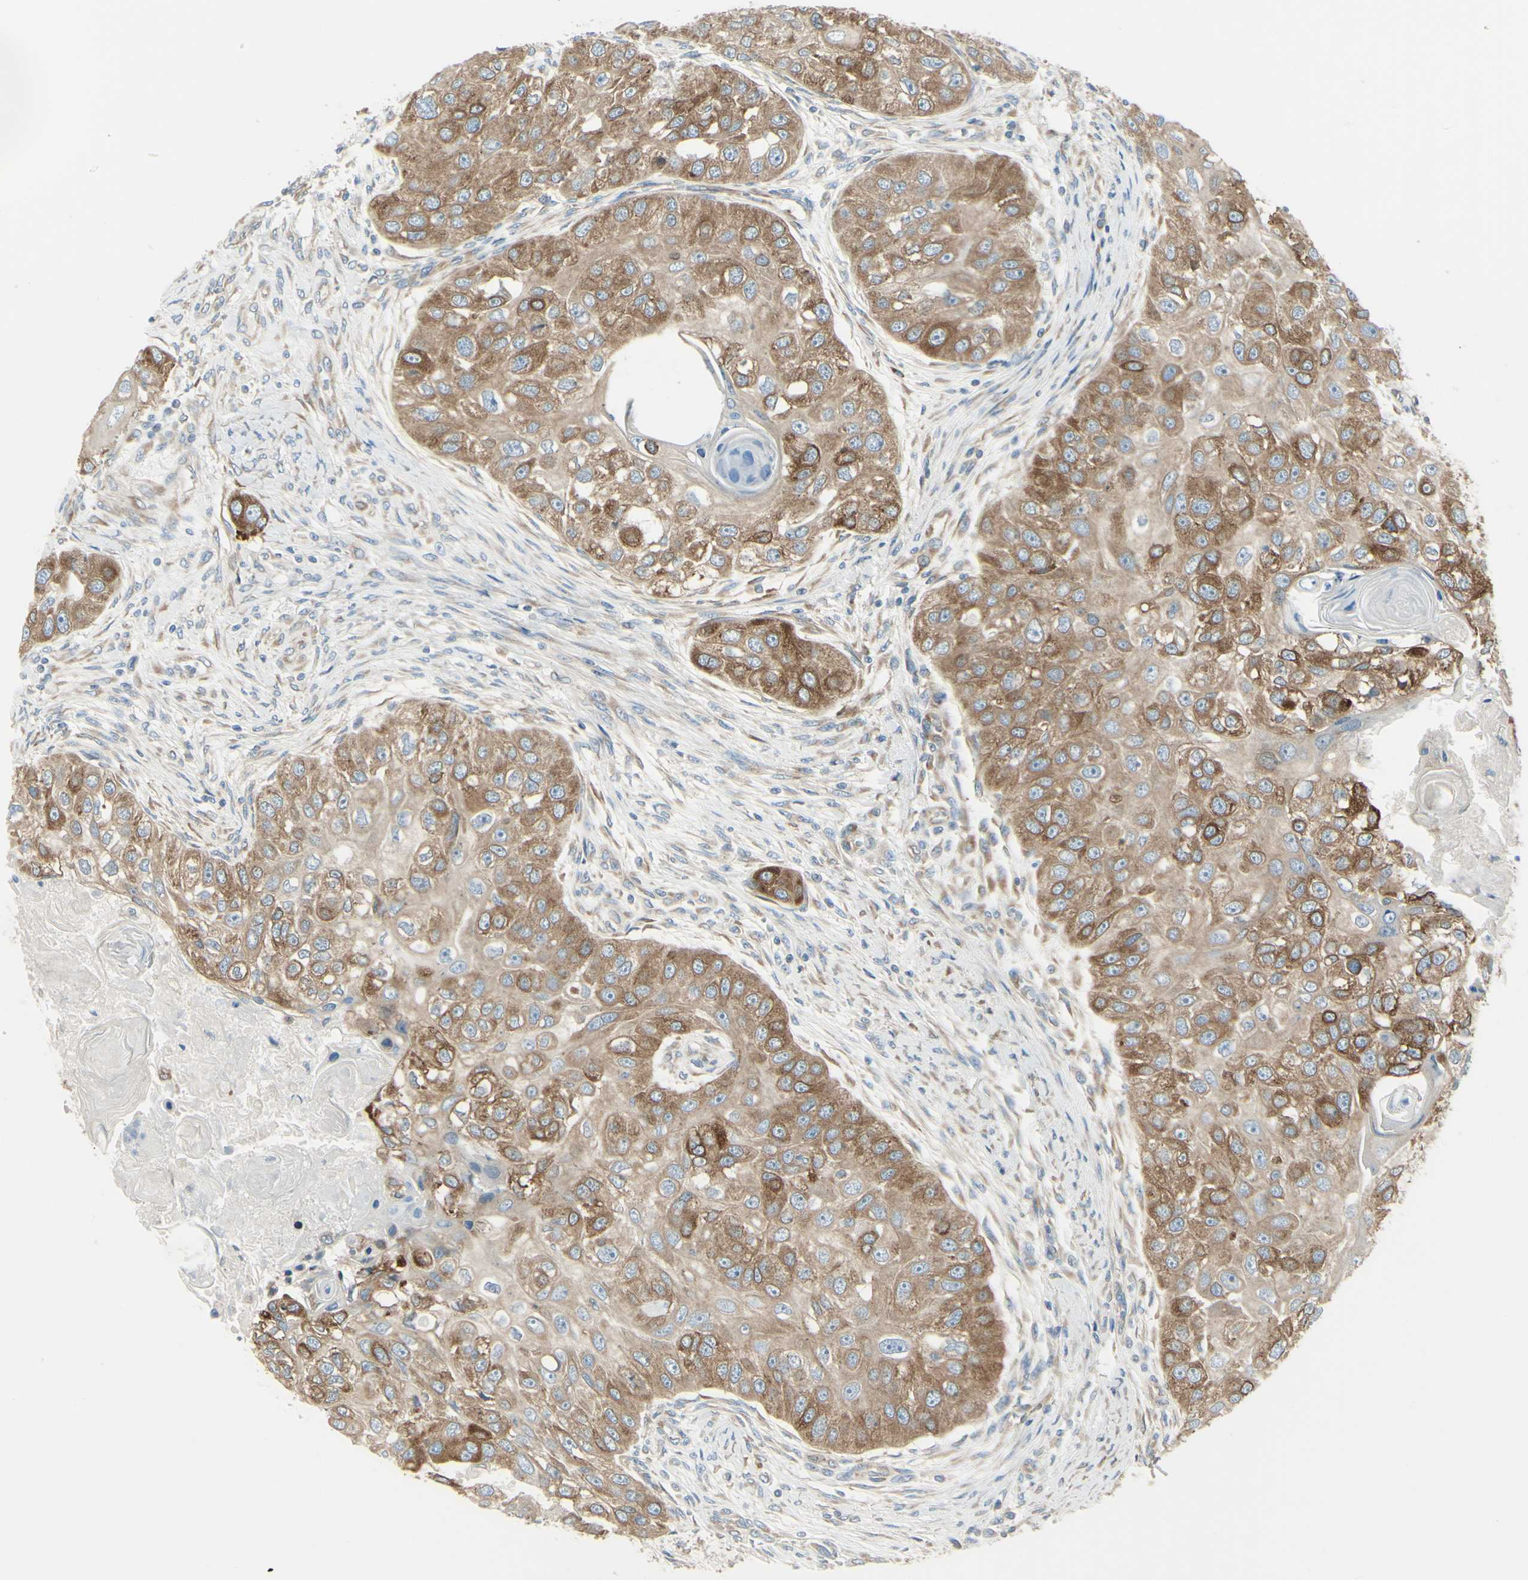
{"staining": {"intensity": "moderate", "quantity": ">75%", "location": "cytoplasmic/membranous"}, "tissue": "head and neck cancer", "cell_type": "Tumor cells", "image_type": "cancer", "snomed": [{"axis": "morphology", "description": "Normal tissue, NOS"}, {"axis": "morphology", "description": "Squamous cell carcinoma, NOS"}, {"axis": "topography", "description": "Skeletal muscle"}, {"axis": "topography", "description": "Head-Neck"}], "caption": "Head and neck cancer (squamous cell carcinoma) tissue shows moderate cytoplasmic/membranous positivity in approximately >75% of tumor cells", "gene": "SELENOS", "patient": {"sex": "male", "age": 51}}